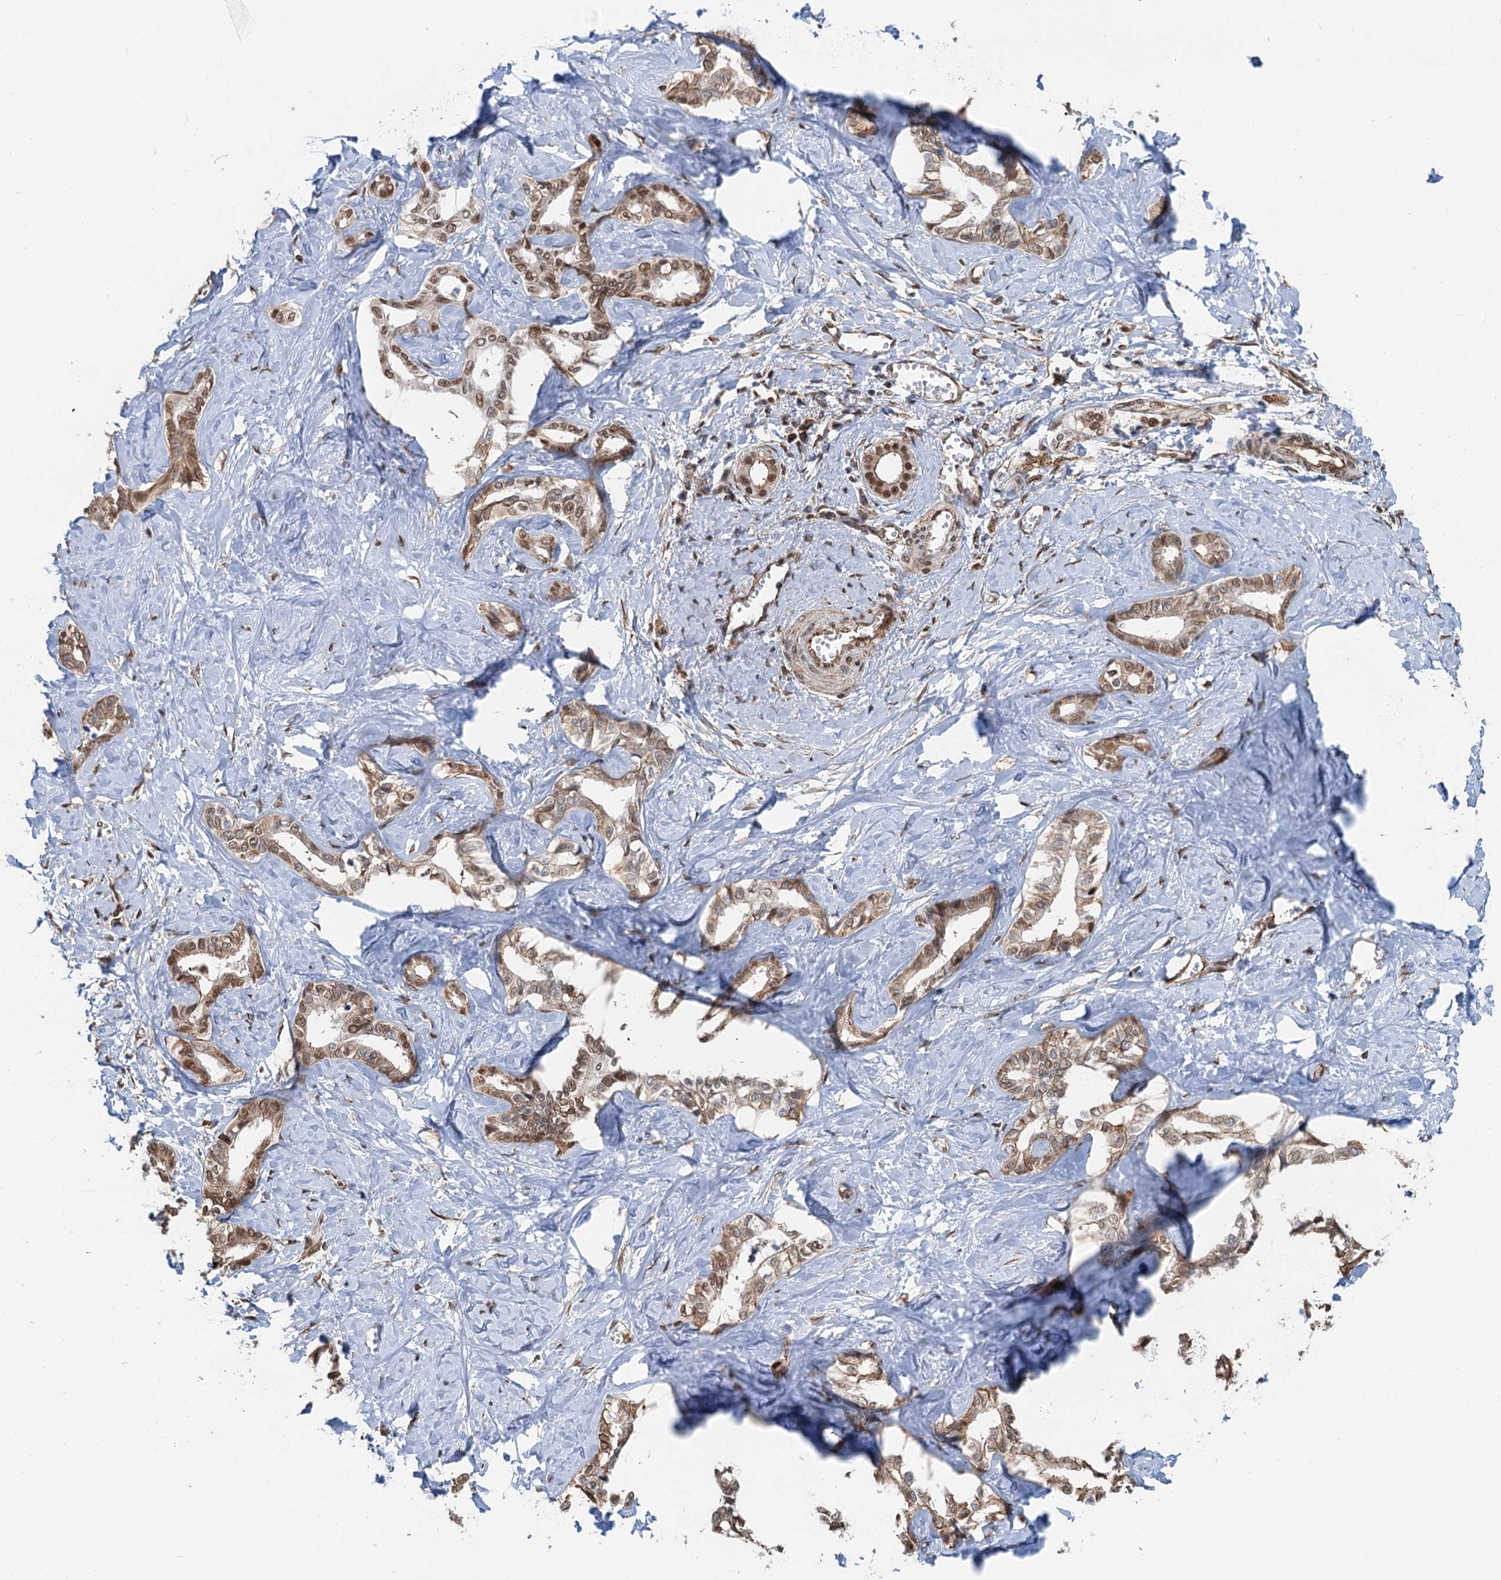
{"staining": {"intensity": "moderate", "quantity": ">75%", "location": "nuclear"}, "tissue": "liver cancer", "cell_type": "Tumor cells", "image_type": "cancer", "snomed": [{"axis": "morphology", "description": "Cholangiocarcinoma"}, {"axis": "topography", "description": "Liver"}], "caption": "Liver cholangiocarcinoma tissue demonstrates moderate nuclear expression in about >75% of tumor cells (Brightfield microscopy of DAB IHC at high magnification).", "gene": "CFDP1", "patient": {"sex": "female", "age": 77}}